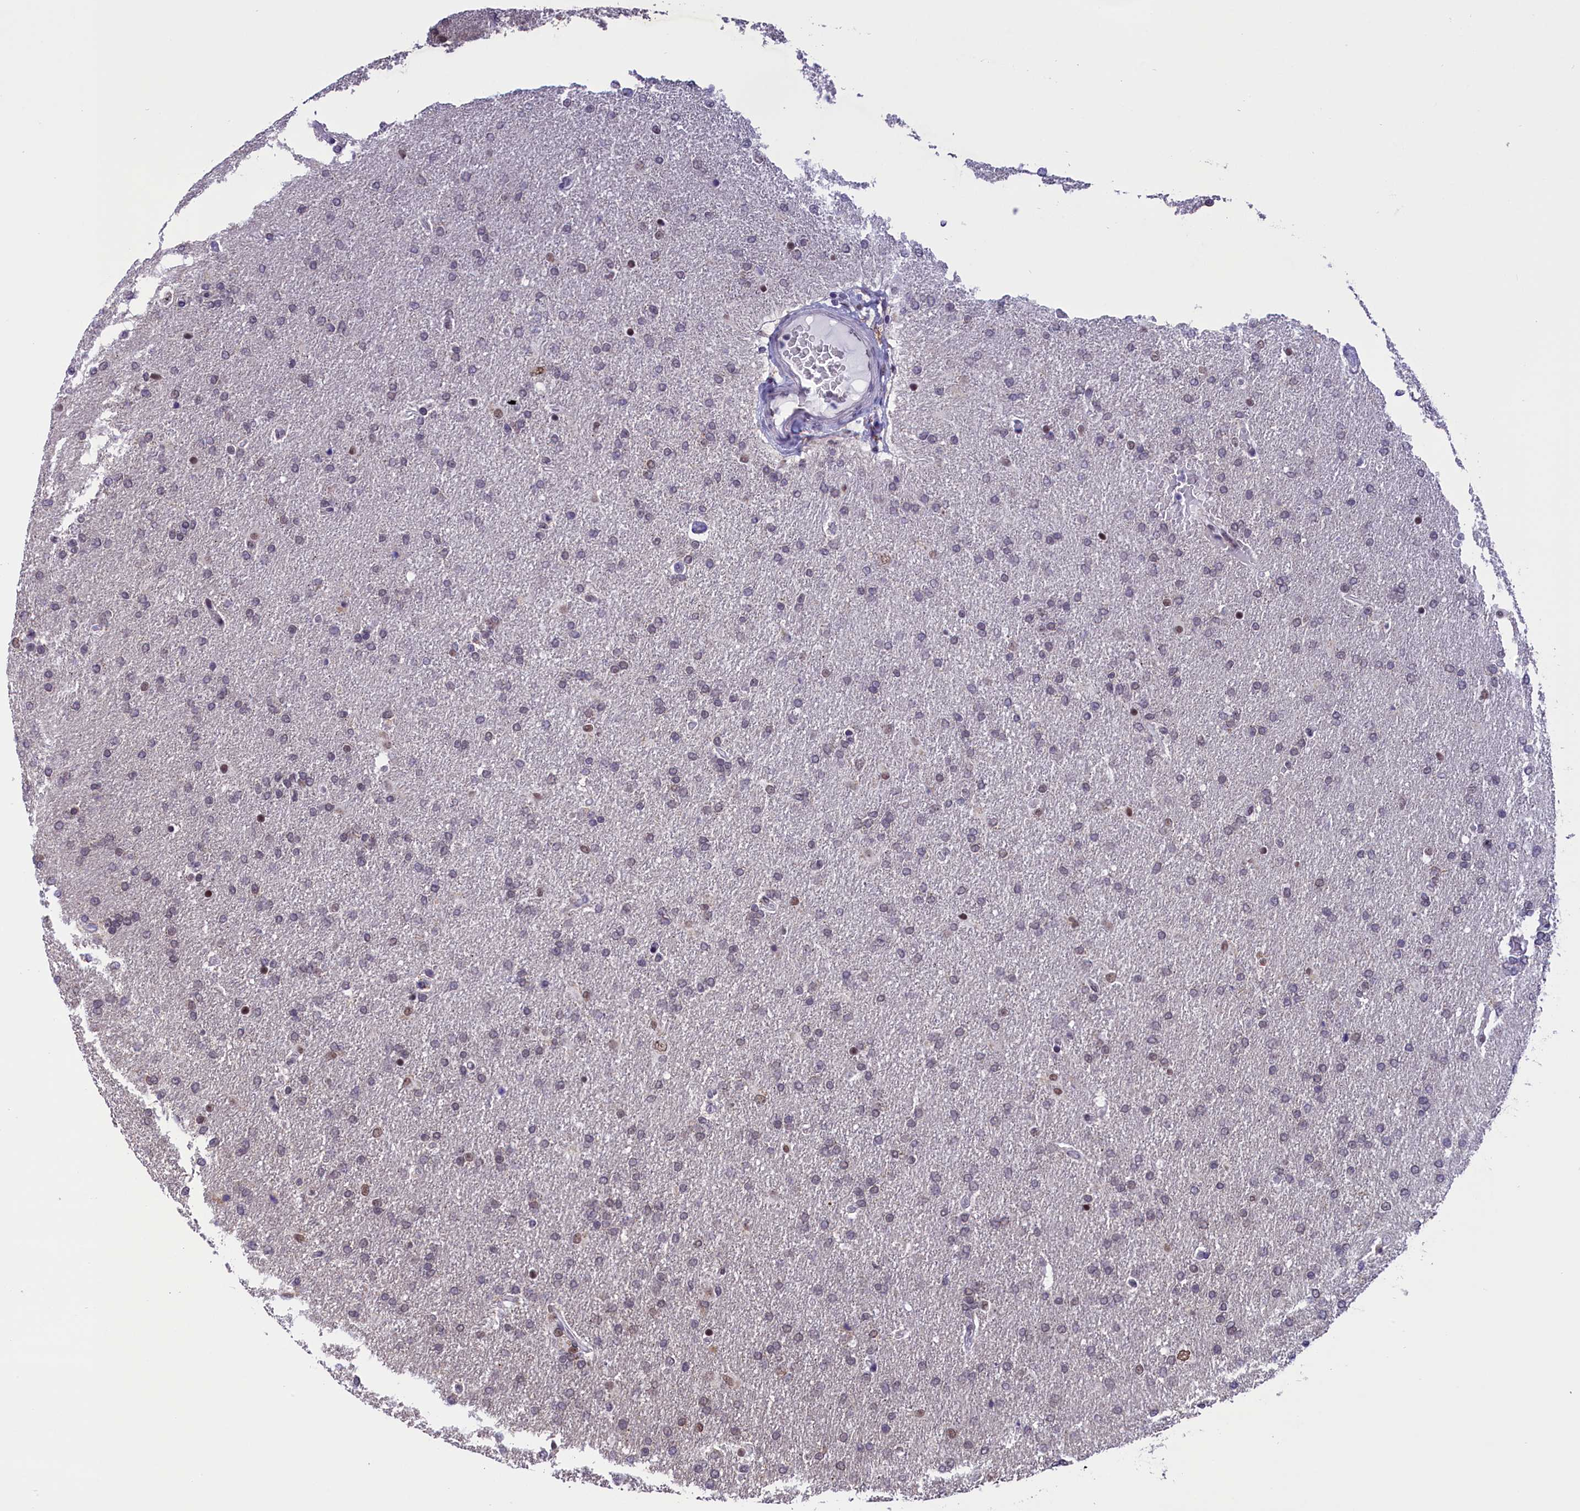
{"staining": {"intensity": "weak", "quantity": "25%-75%", "location": "nuclear"}, "tissue": "glioma", "cell_type": "Tumor cells", "image_type": "cancer", "snomed": [{"axis": "morphology", "description": "Glioma, malignant, High grade"}, {"axis": "topography", "description": "Brain"}], "caption": "Immunohistochemical staining of human glioma reveals weak nuclear protein staining in approximately 25%-75% of tumor cells.", "gene": "CDYL2", "patient": {"sex": "male", "age": 72}}